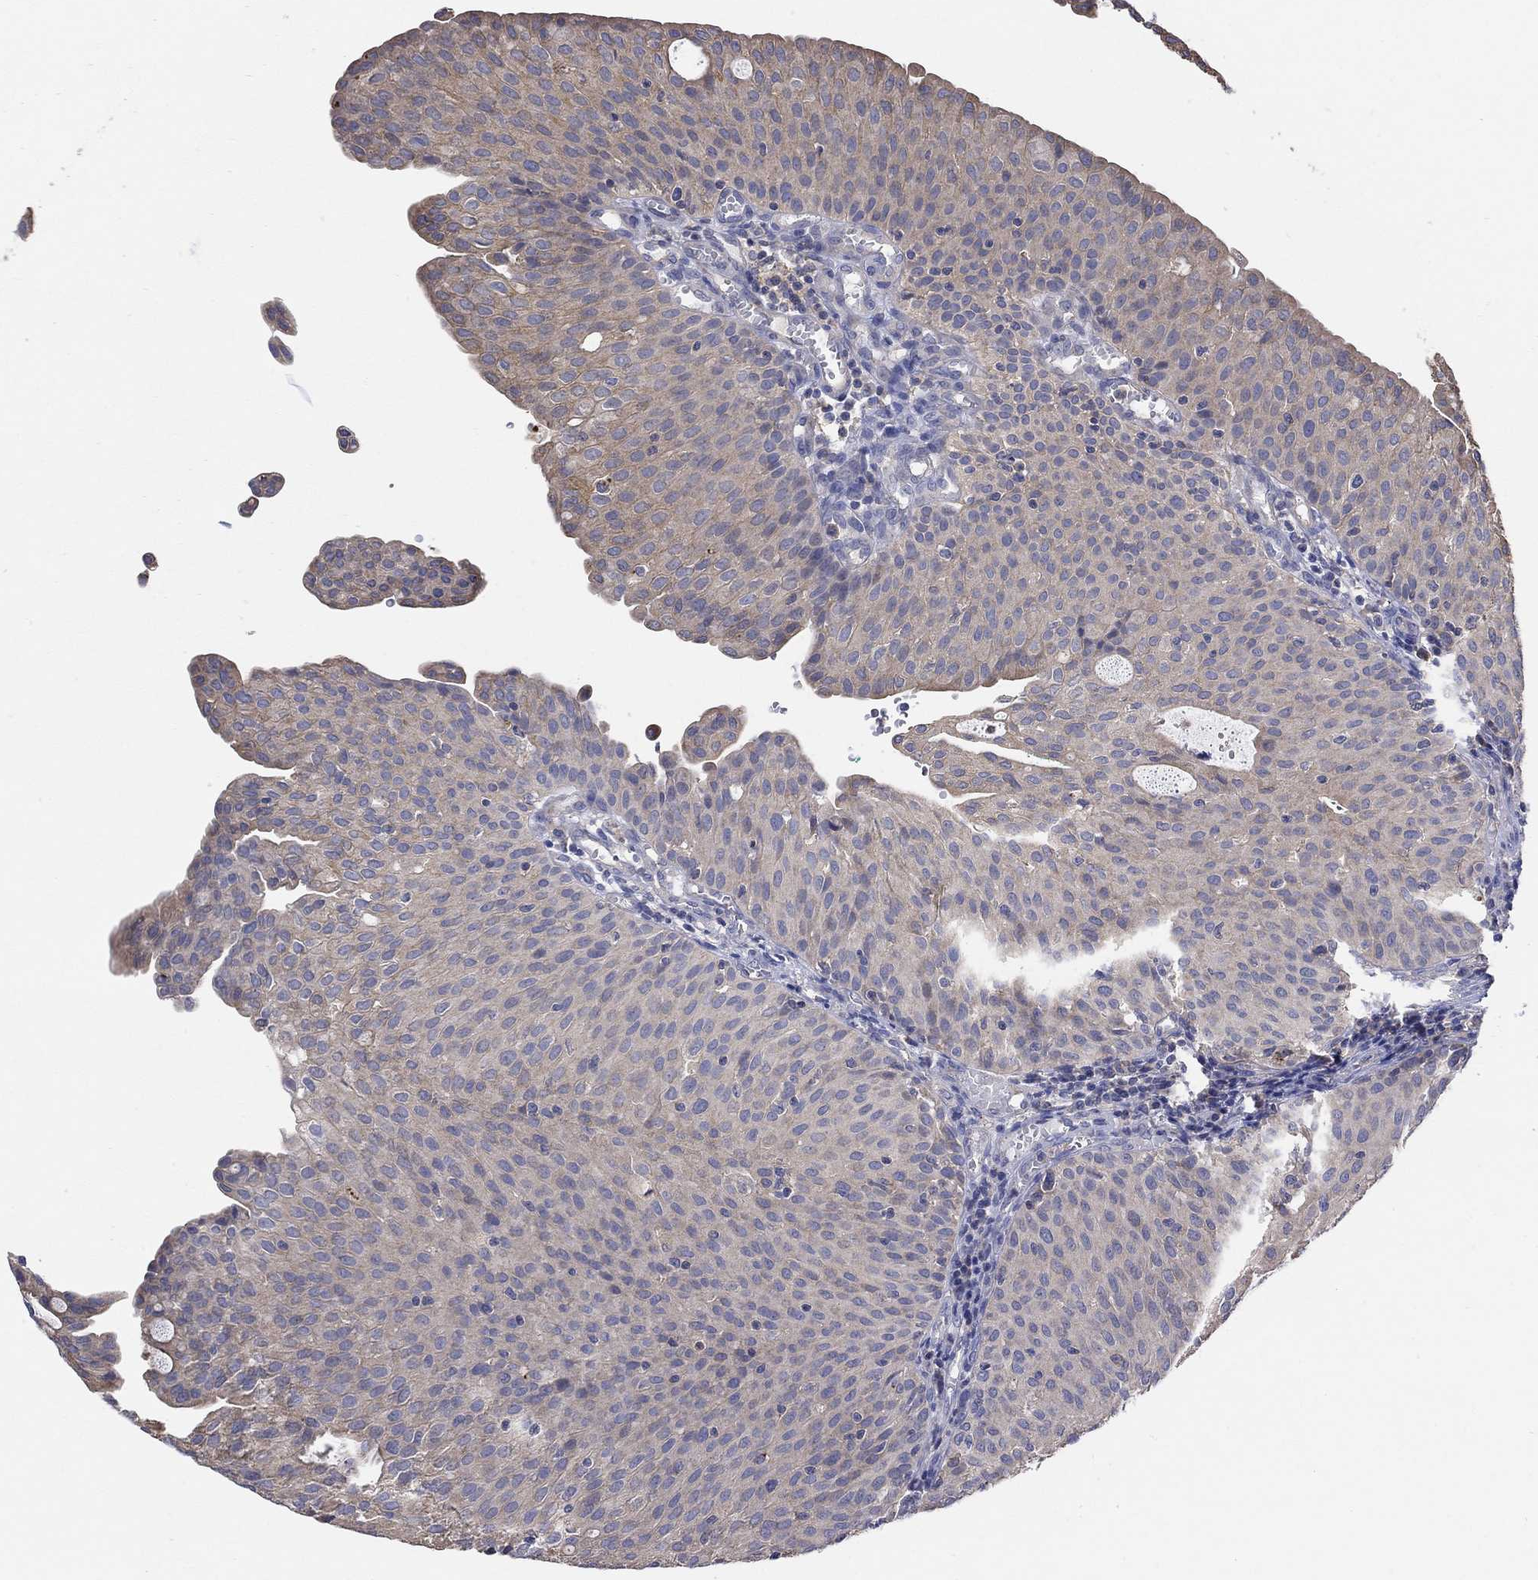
{"staining": {"intensity": "weak", "quantity": "25%-75%", "location": "cytoplasmic/membranous"}, "tissue": "urothelial cancer", "cell_type": "Tumor cells", "image_type": "cancer", "snomed": [{"axis": "morphology", "description": "Urothelial carcinoma, Low grade"}, {"axis": "topography", "description": "Urinary bladder"}], "caption": "Immunohistochemistry (IHC) (DAB) staining of human urothelial carcinoma (low-grade) shows weak cytoplasmic/membranous protein expression in about 25%-75% of tumor cells.", "gene": "TEKT3", "patient": {"sex": "male", "age": 54}}